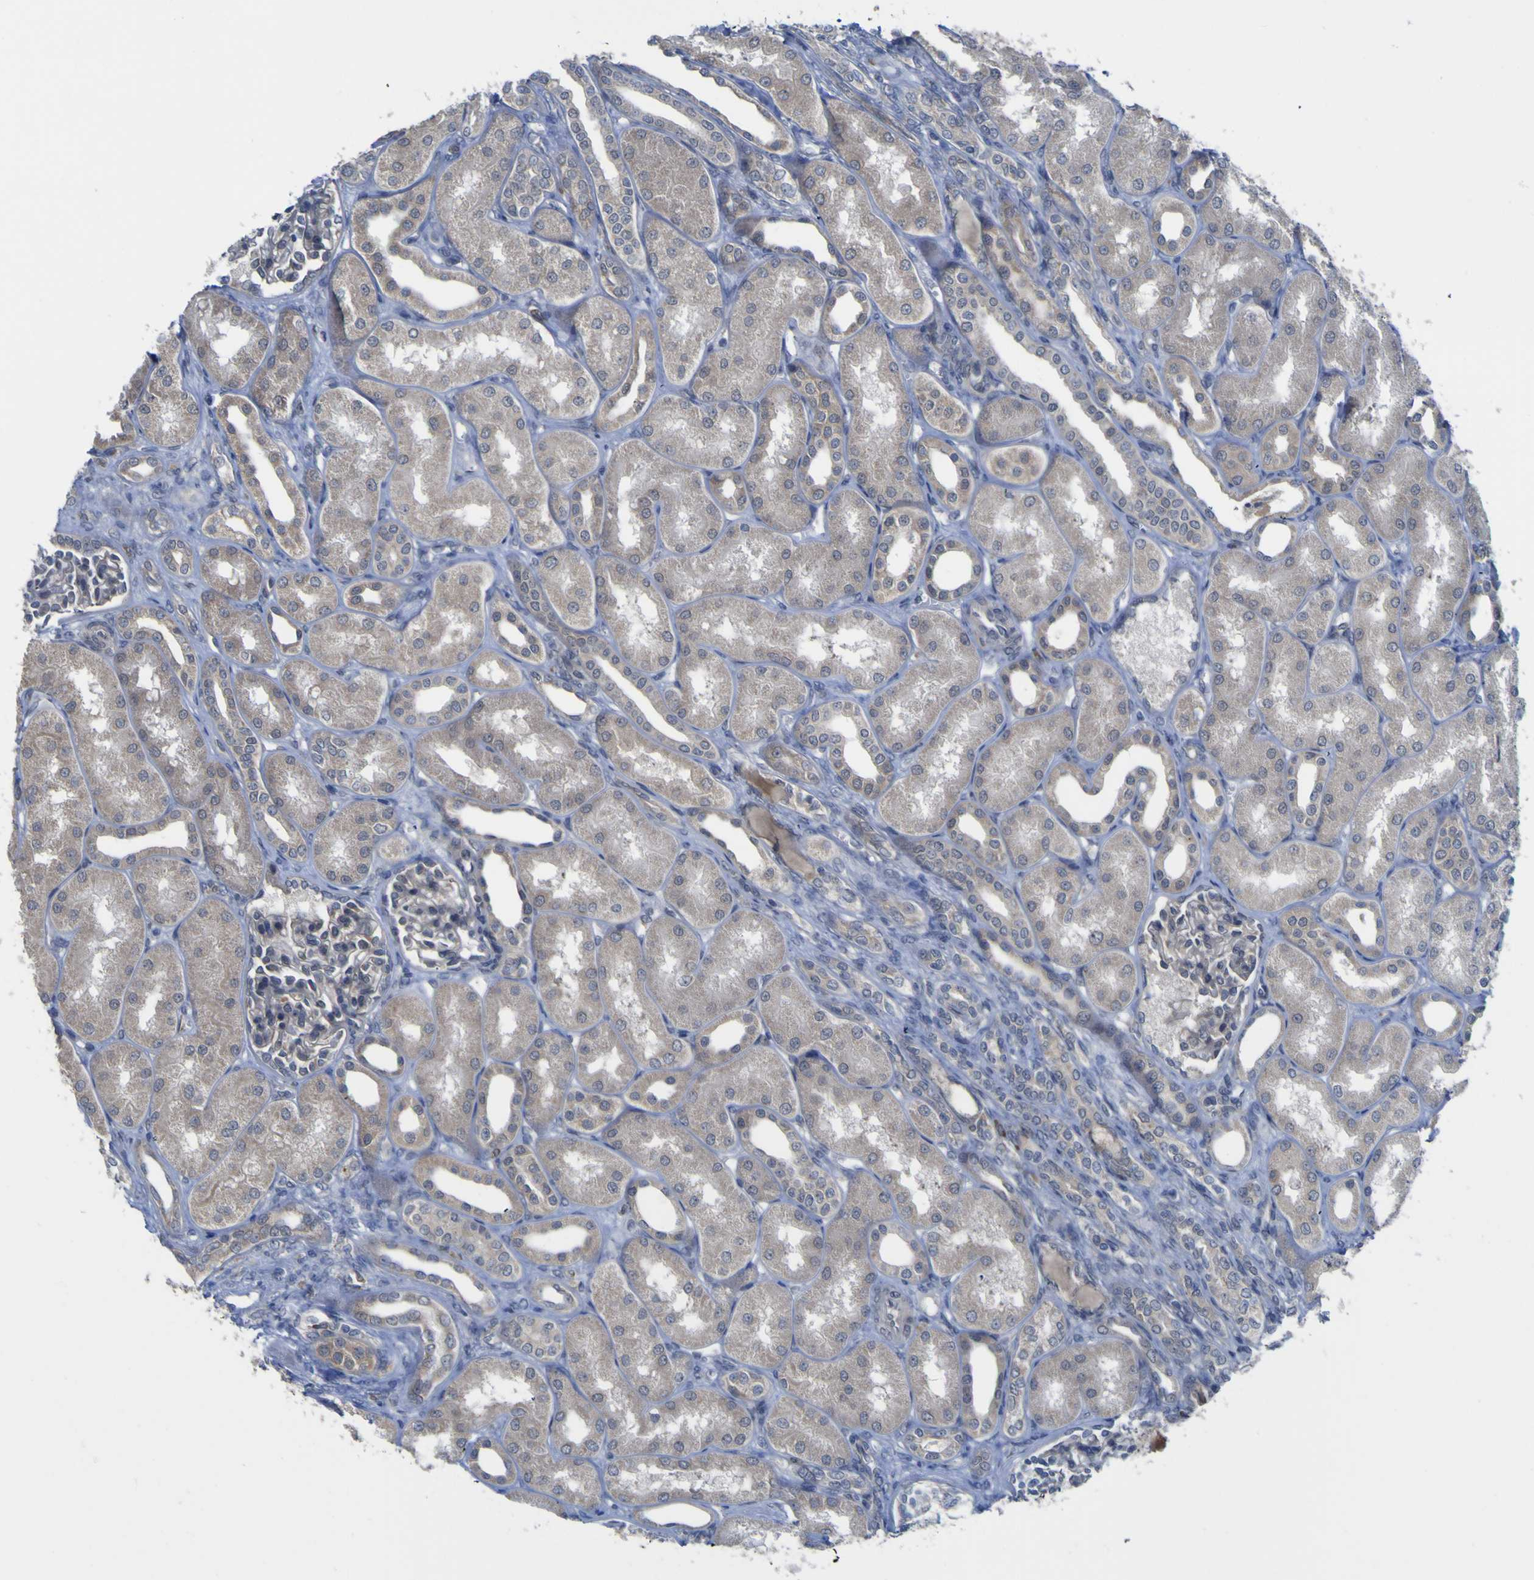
{"staining": {"intensity": "weak", "quantity": "<25%", "location": "cytoplasmic/membranous"}, "tissue": "kidney", "cell_type": "Cells in glomeruli", "image_type": "normal", "snomed": [{"axis": "morphology", "description": "Normal tissue, NOS"}, {"axis": "topography", "description": "Kidney"}], "caption": "Human kidney stained for a protein using immunohistochemistry (IHC) shows no expression in cells in glomeruli.", "gene": "TNFRSF11A", "patient": {"sex": "male", "age": 7}}